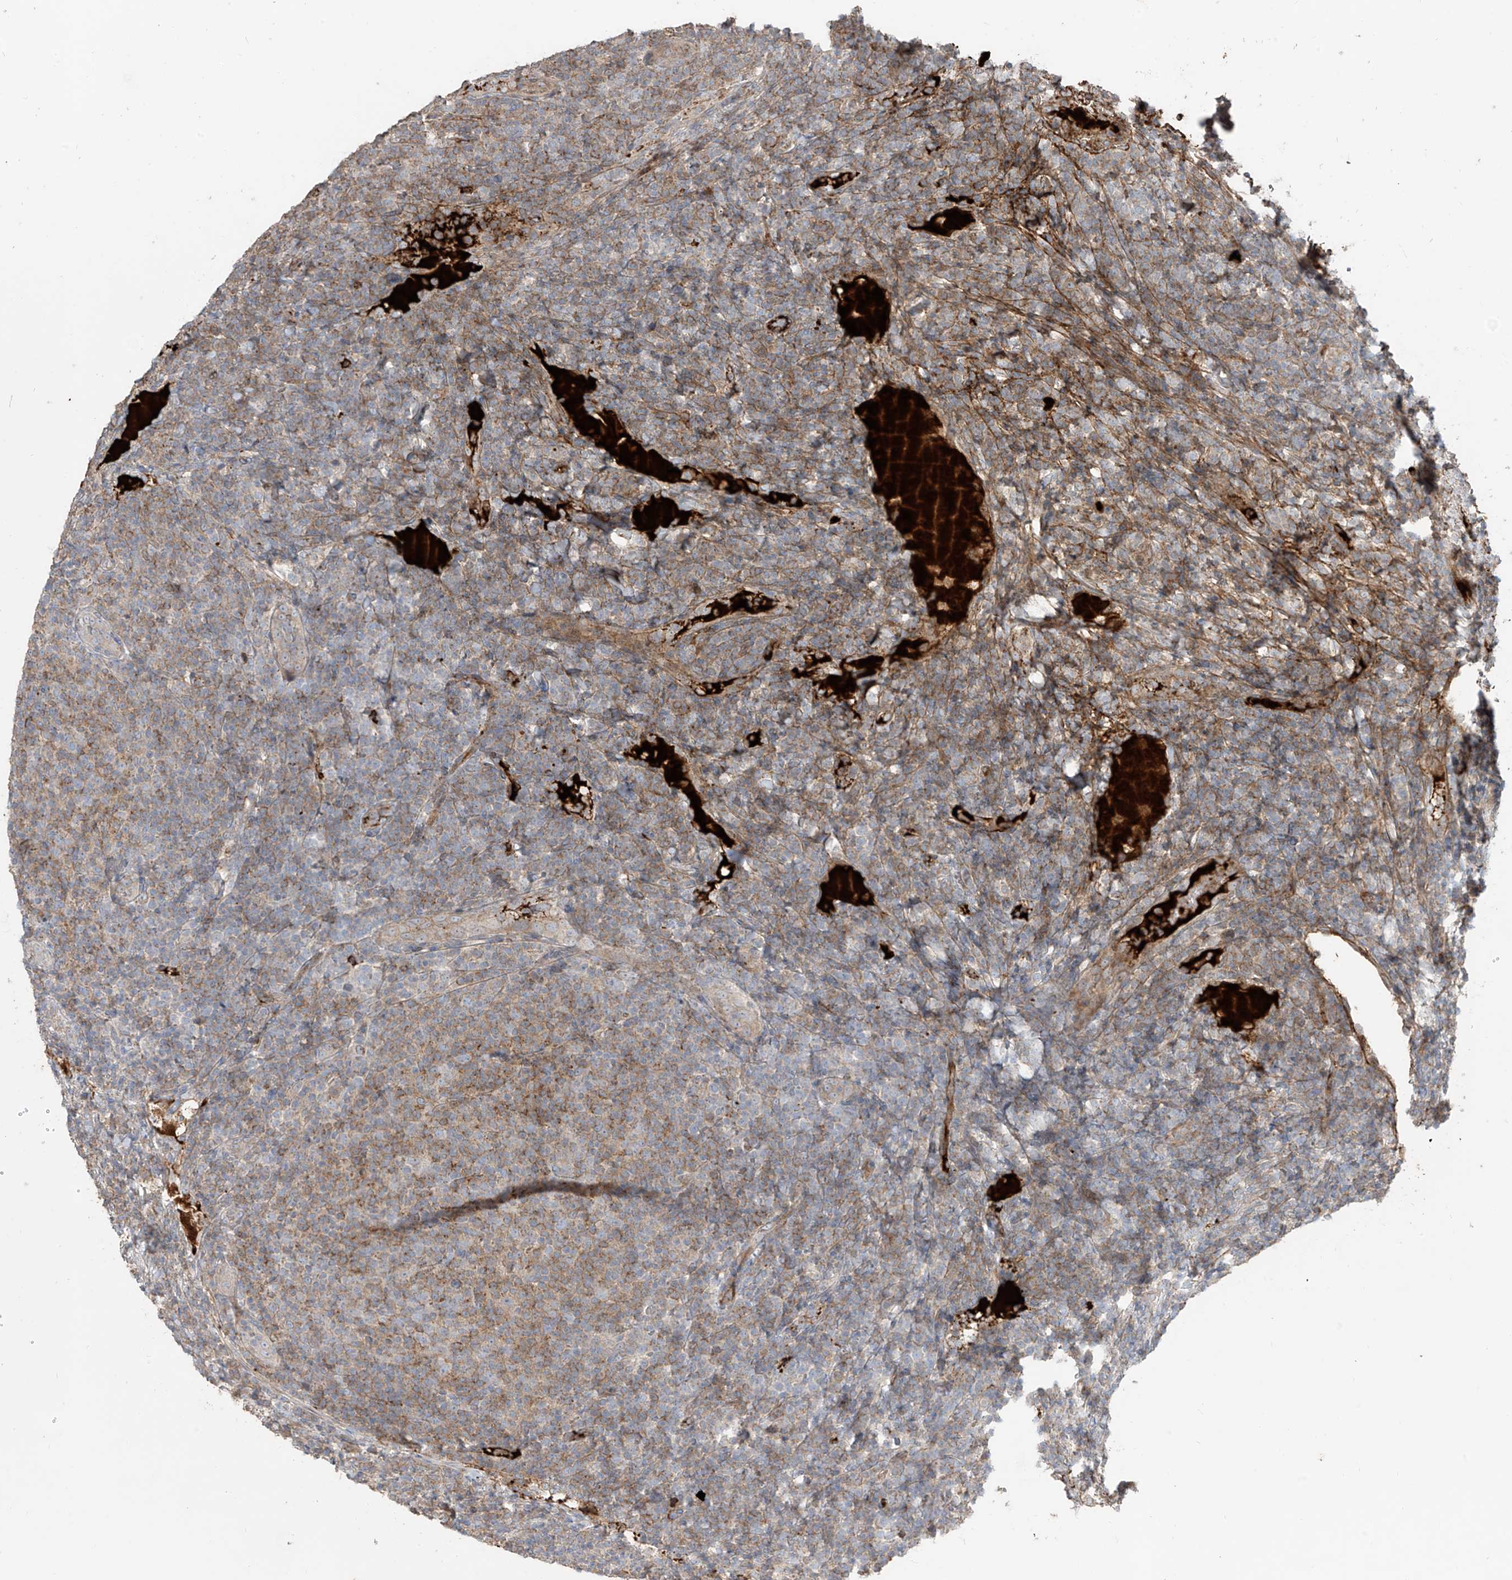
{"staining": {"intensity": "moderate", "quantity": "<25%", "location": "cytoplasmic/membranous"}, "tissue": "lymphoma", "cell_type": "Tumor cells", "image_type": "cancer", "snomed": [{"axis": "morphology", "description": "Malignant lymphoma, non-Hodgkin's type, Low grade"}, {"axis": "topography", "description": "Lymph node"}], "caption": "Immunohistochemistry photomicrograph of neoplastic tissue: lymphoma stained using immunohistochemistry (IHC) exhibits low levels of moderate protein expression localized specifically in the cytoplasmic/membranous of tumor cells, appearing as a cytoplasmic/membranous brown color.", "gene": "ABTB1", "patient": {"sex": "male", "age": 66}}